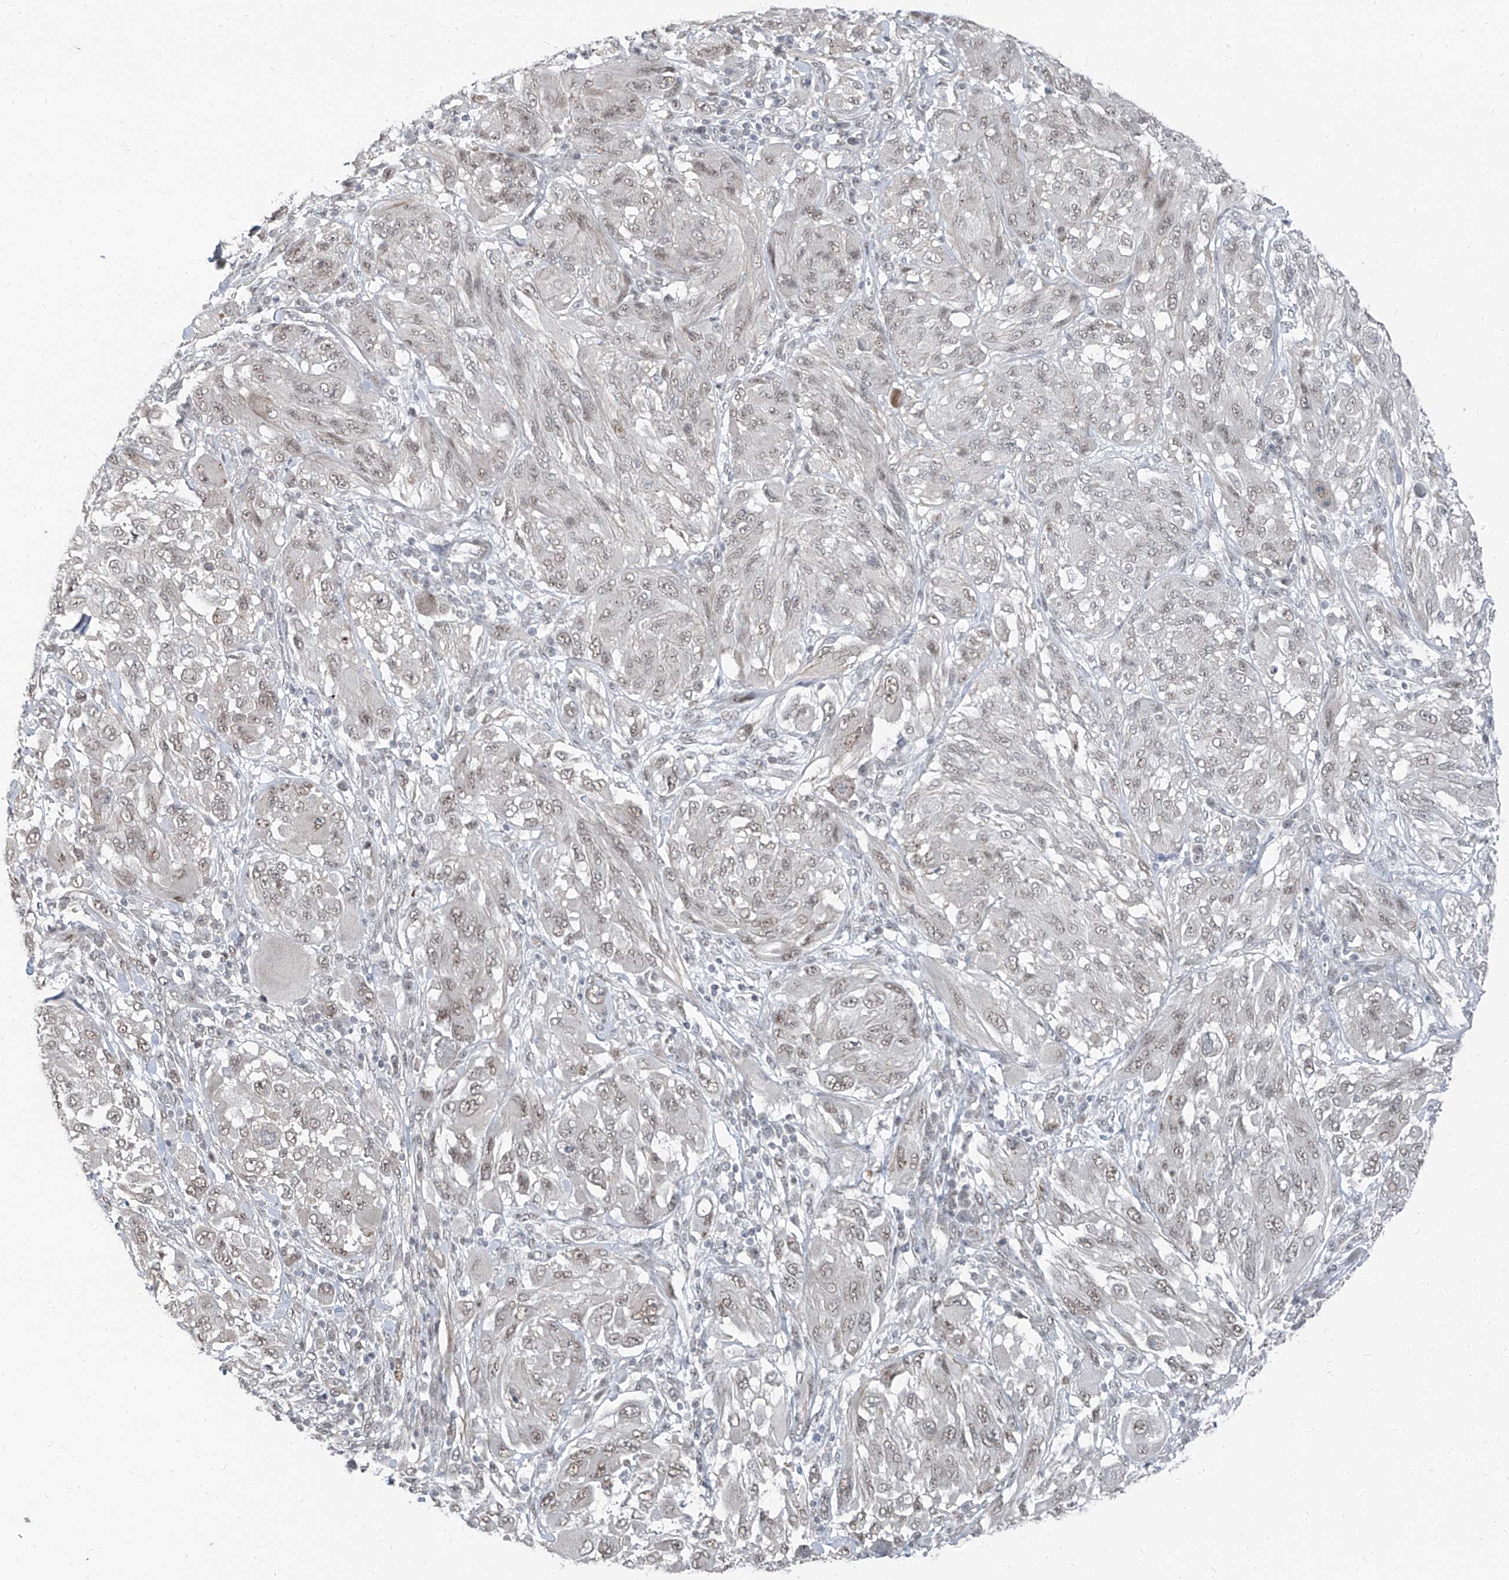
{"staining": {"intensity": "weak", "quantity": "<25%", "location": "nuclear"}, "tissue": "melanoma", "cell_type": "Tumor cells", "image_type": "cancer", "snomed": [{"axis": "morphology", "description": "Malignant melanoma, NOS"}, {"axis": "topography", "description": "Skin"}], "caption": "This photomicrograph is of malignant melanoma stained with immunohistochemistry to label a protein in brown with the nuclei are counter-stained blue. There is no expression in tumor cells.", "gene": "TXLNB", "patient": {"sex": "female", "age": 91}}